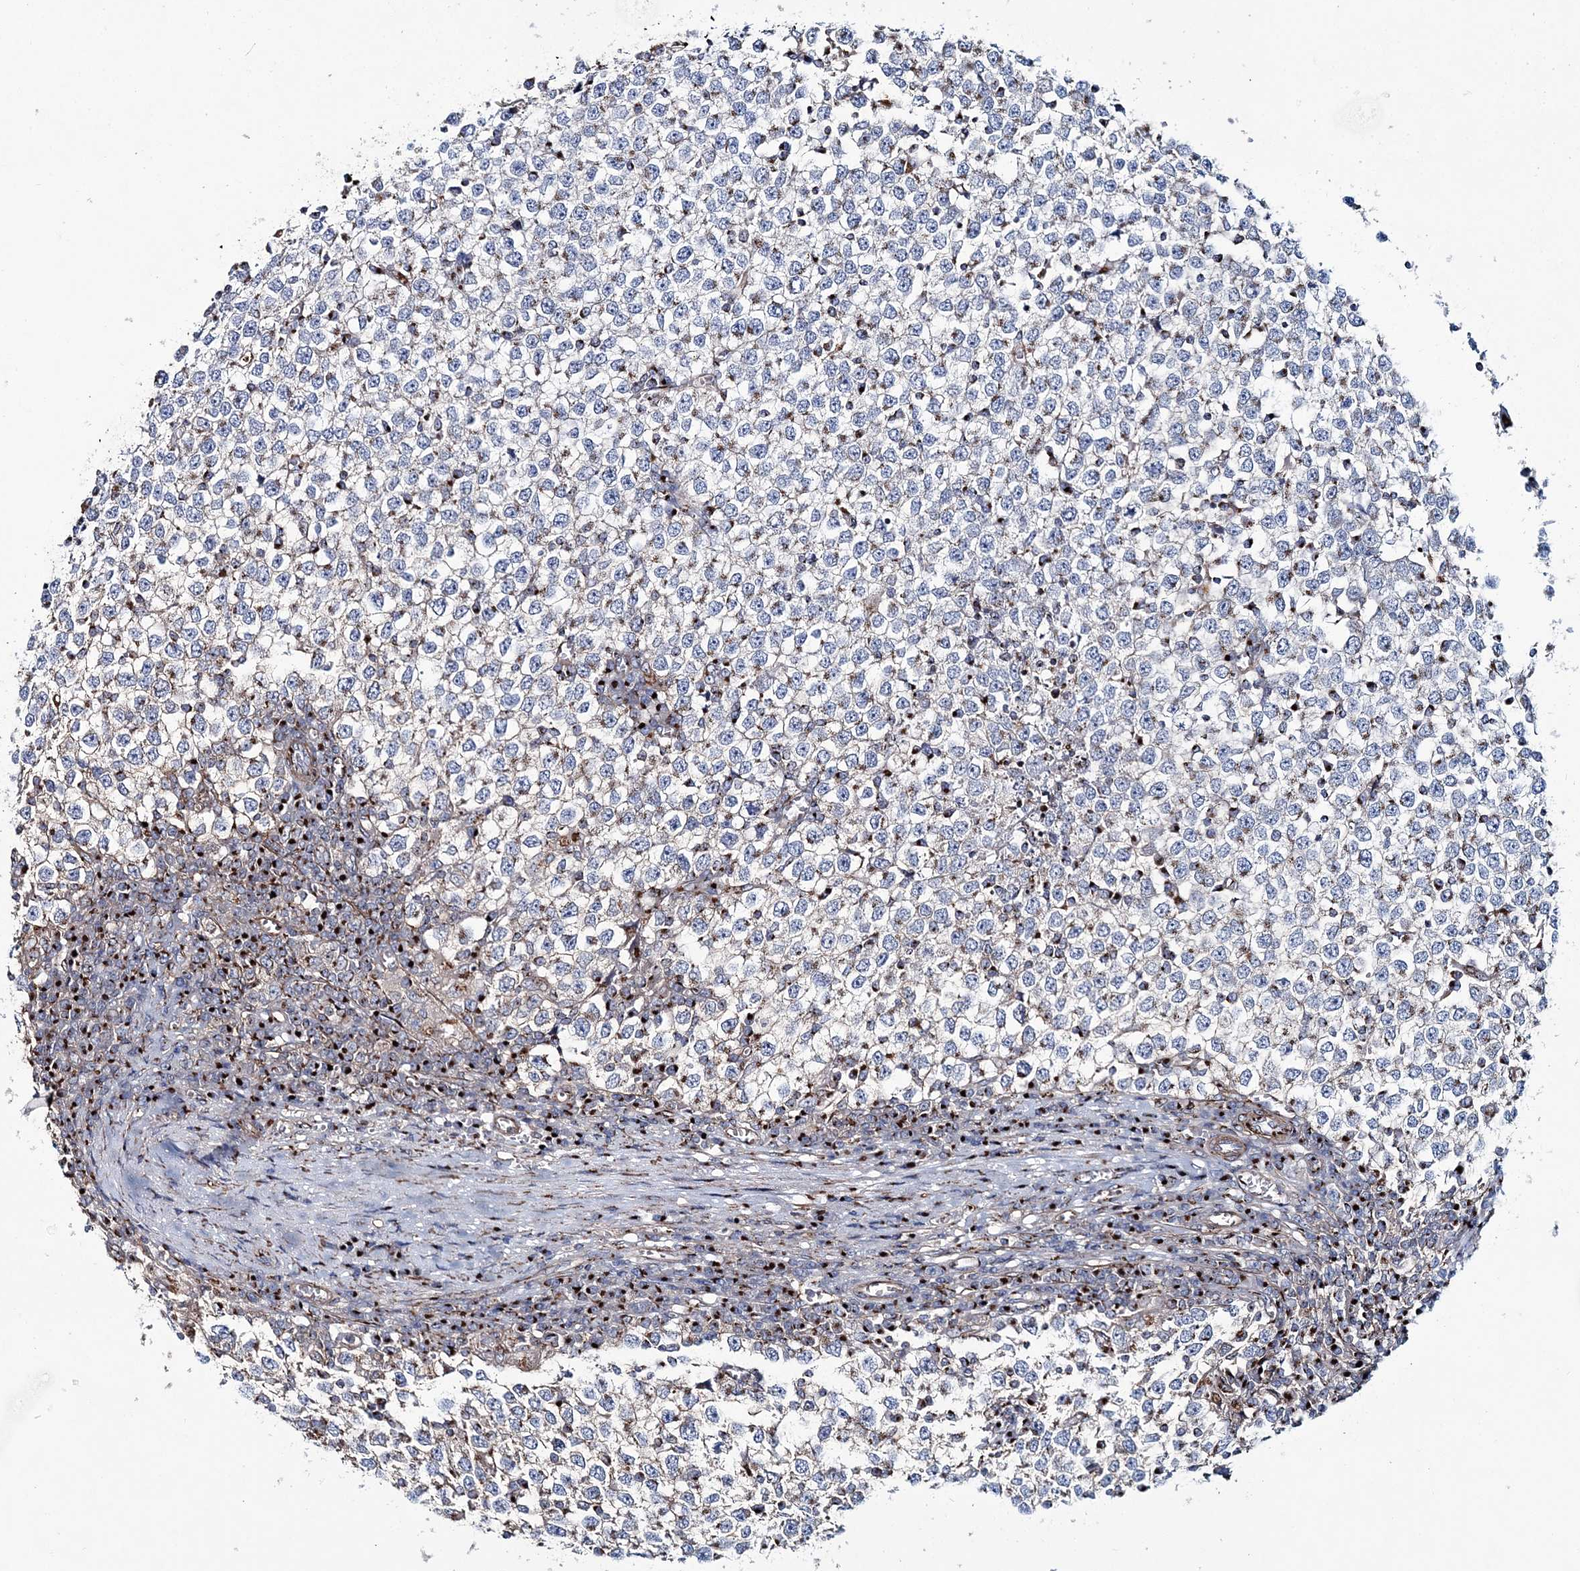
{"staining": {"intensity": "moderate", "quantity": "<25%", "location": "cytoplasmic/membranous"}, "tissue": "testis cancer", "cell_type": "Tumor cells", "image_type": "cancer", "snomed": [{"axis": "morphology", "description": "Seminoma, NOS"}, {"axis": "topography", "description": "Testis"}], "caption": "Protein staining shows moderate cytoplasmic/membranous staining in about <25% of tumor cells in seminoma (testis). (DAB = brown stain, brightfield microscopy at high magnification).", "gene": "MAN1A2", "patient": {"sex": "male", "age": 65}}